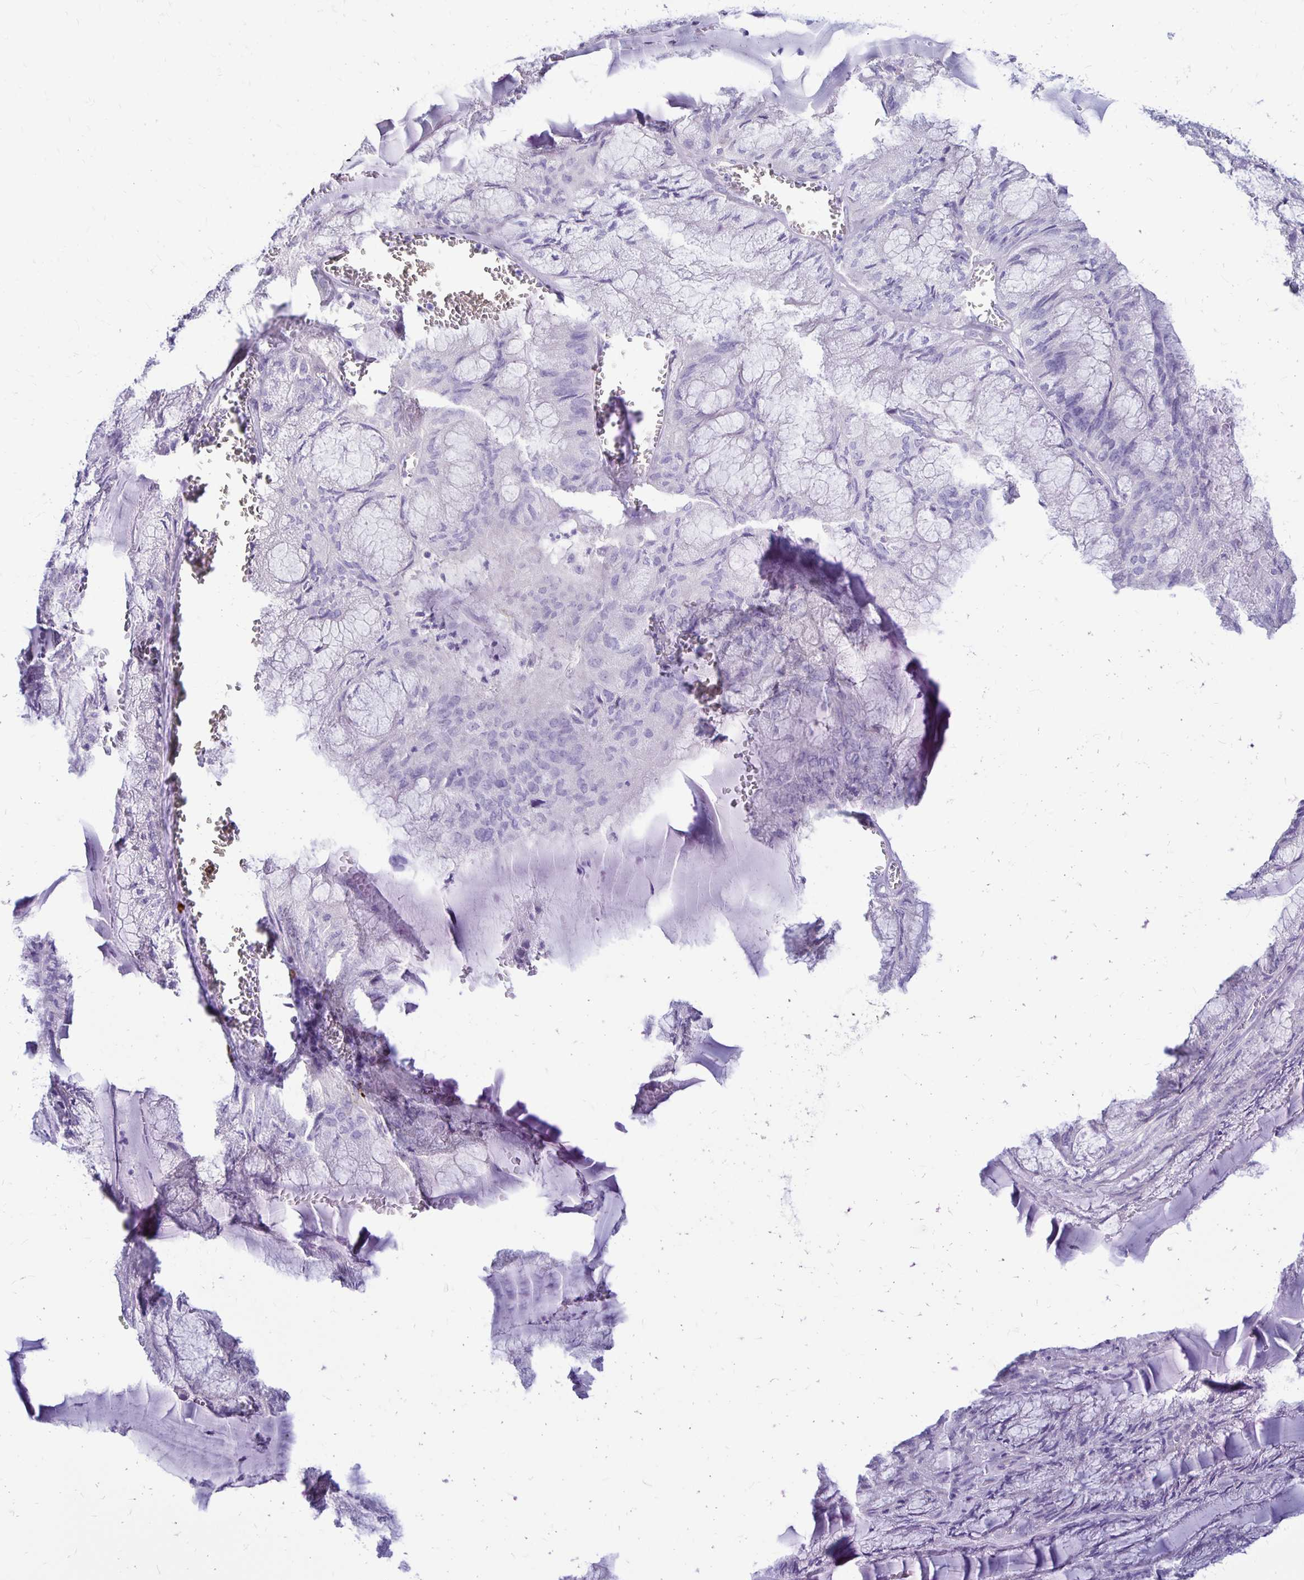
{"staining": {"intensity": "negative", "quantity": "none", "location": "none"}, "tissue": "endometrial cancer", "cell_type": "Tumor cells", "image_type": "cancer", "snomed": [{"axis": "morphology", "description": "Carcinoma, NOS"}, {"axis": "topography", "description": "Endometrium"}], "caption": "DAB (3,3'-diaminobenzidine) immunohistochemical staining of endometrial cancer (carcinoma) reveals no significant expression in tumor cells.", "gene": "FNTB", "patient": {"sex": "female", "age": 62}}